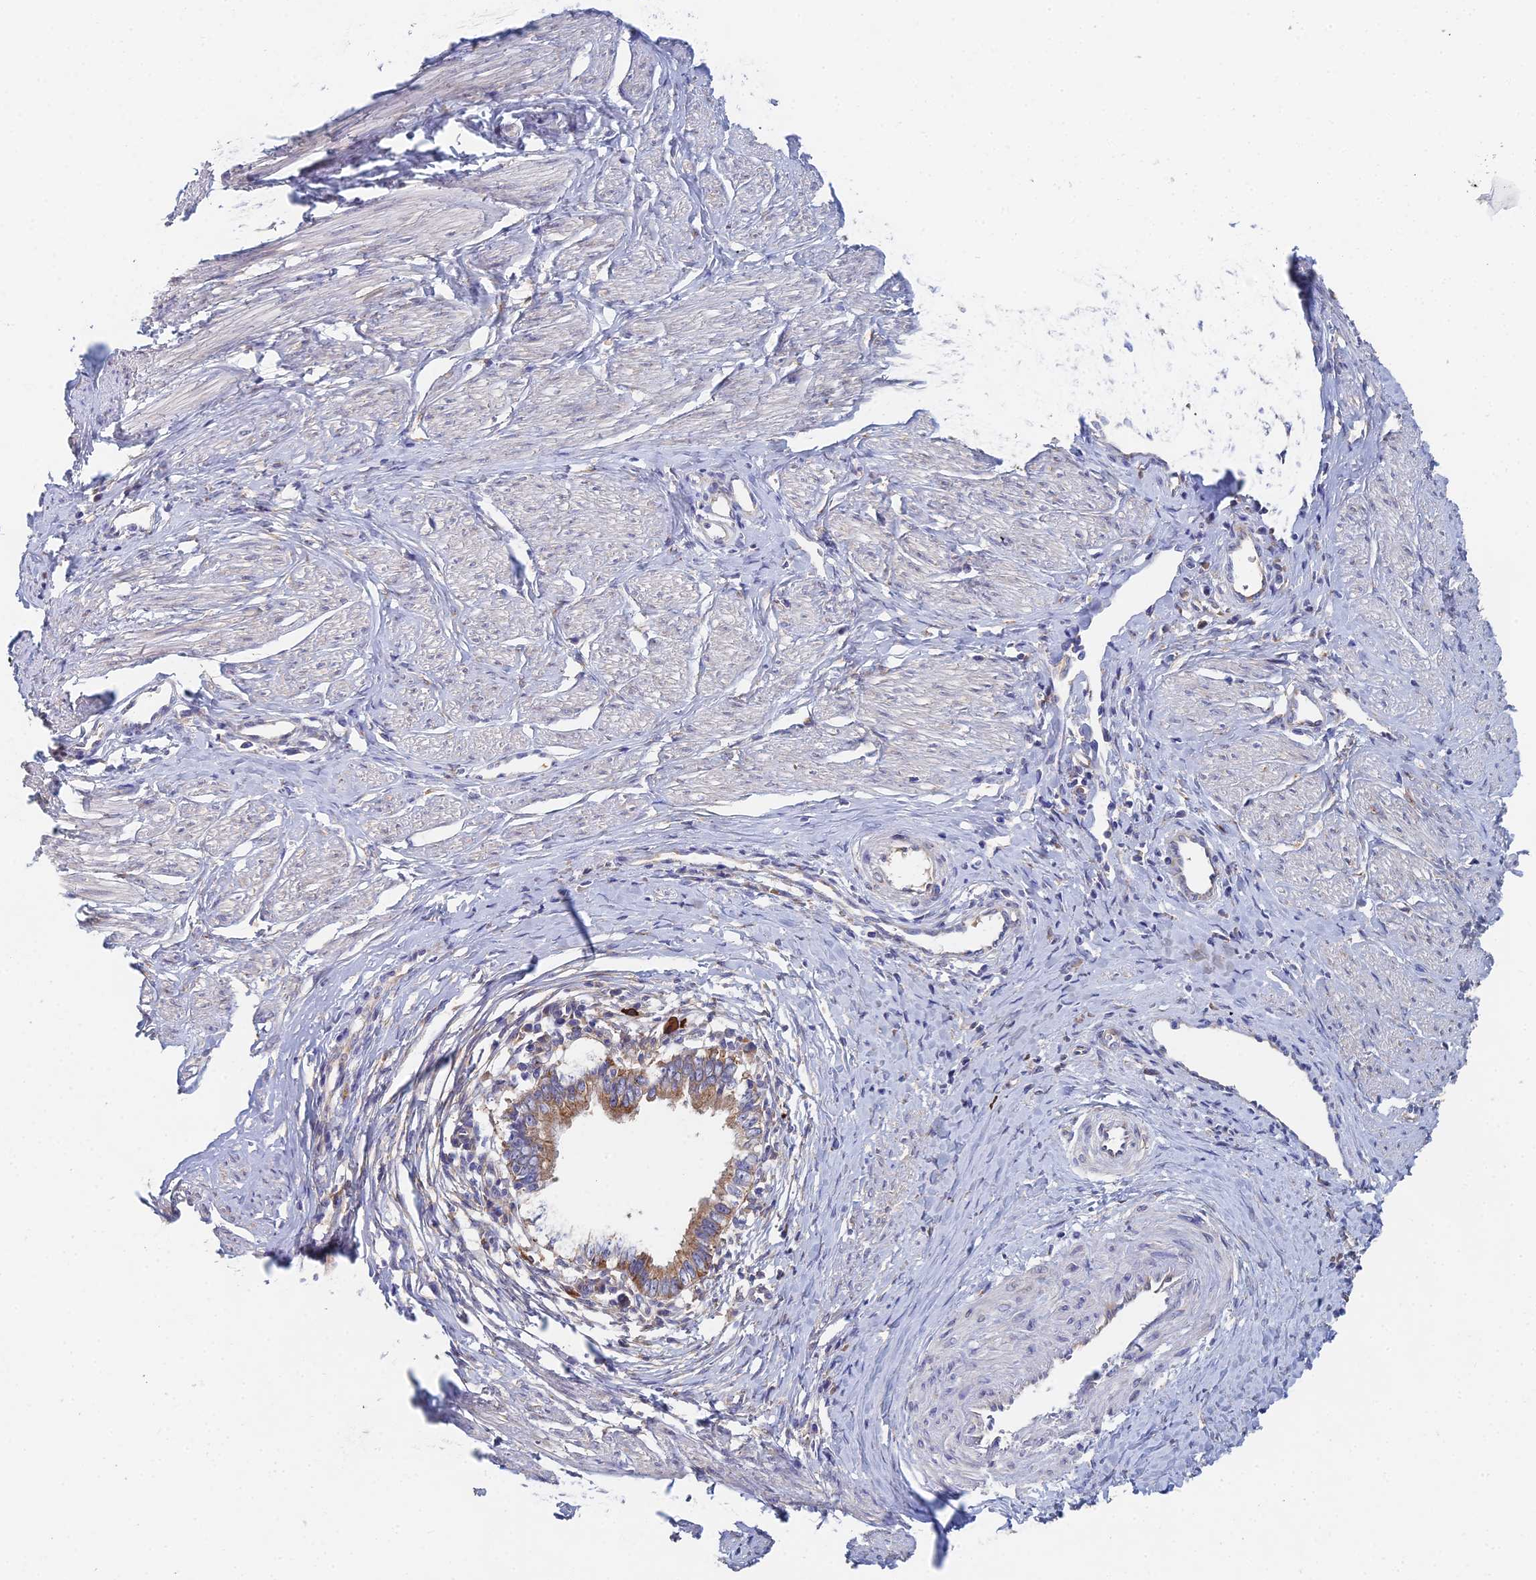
{"staining": {"intensity": "weak", "quantity": ">75%", "location": "cytoplasmic/membranous"}, "tissue": "cervical cancer", "cell_type": "Tumor cells", "image_type": "cancer", "snomed": [{"axis": "morphology", "description": "Adenocarcinoma, NOS"}, {"axis": "topography", "description": "Cervix"}], "caption": "Protein staining of adenocarcinoma (cervical) tissue exhibits weak cytoplasmic/membranous staining in about >75% of tumor cells.", "gene": "ELOF1", "patient": {"sex": "female", "age": 36}}